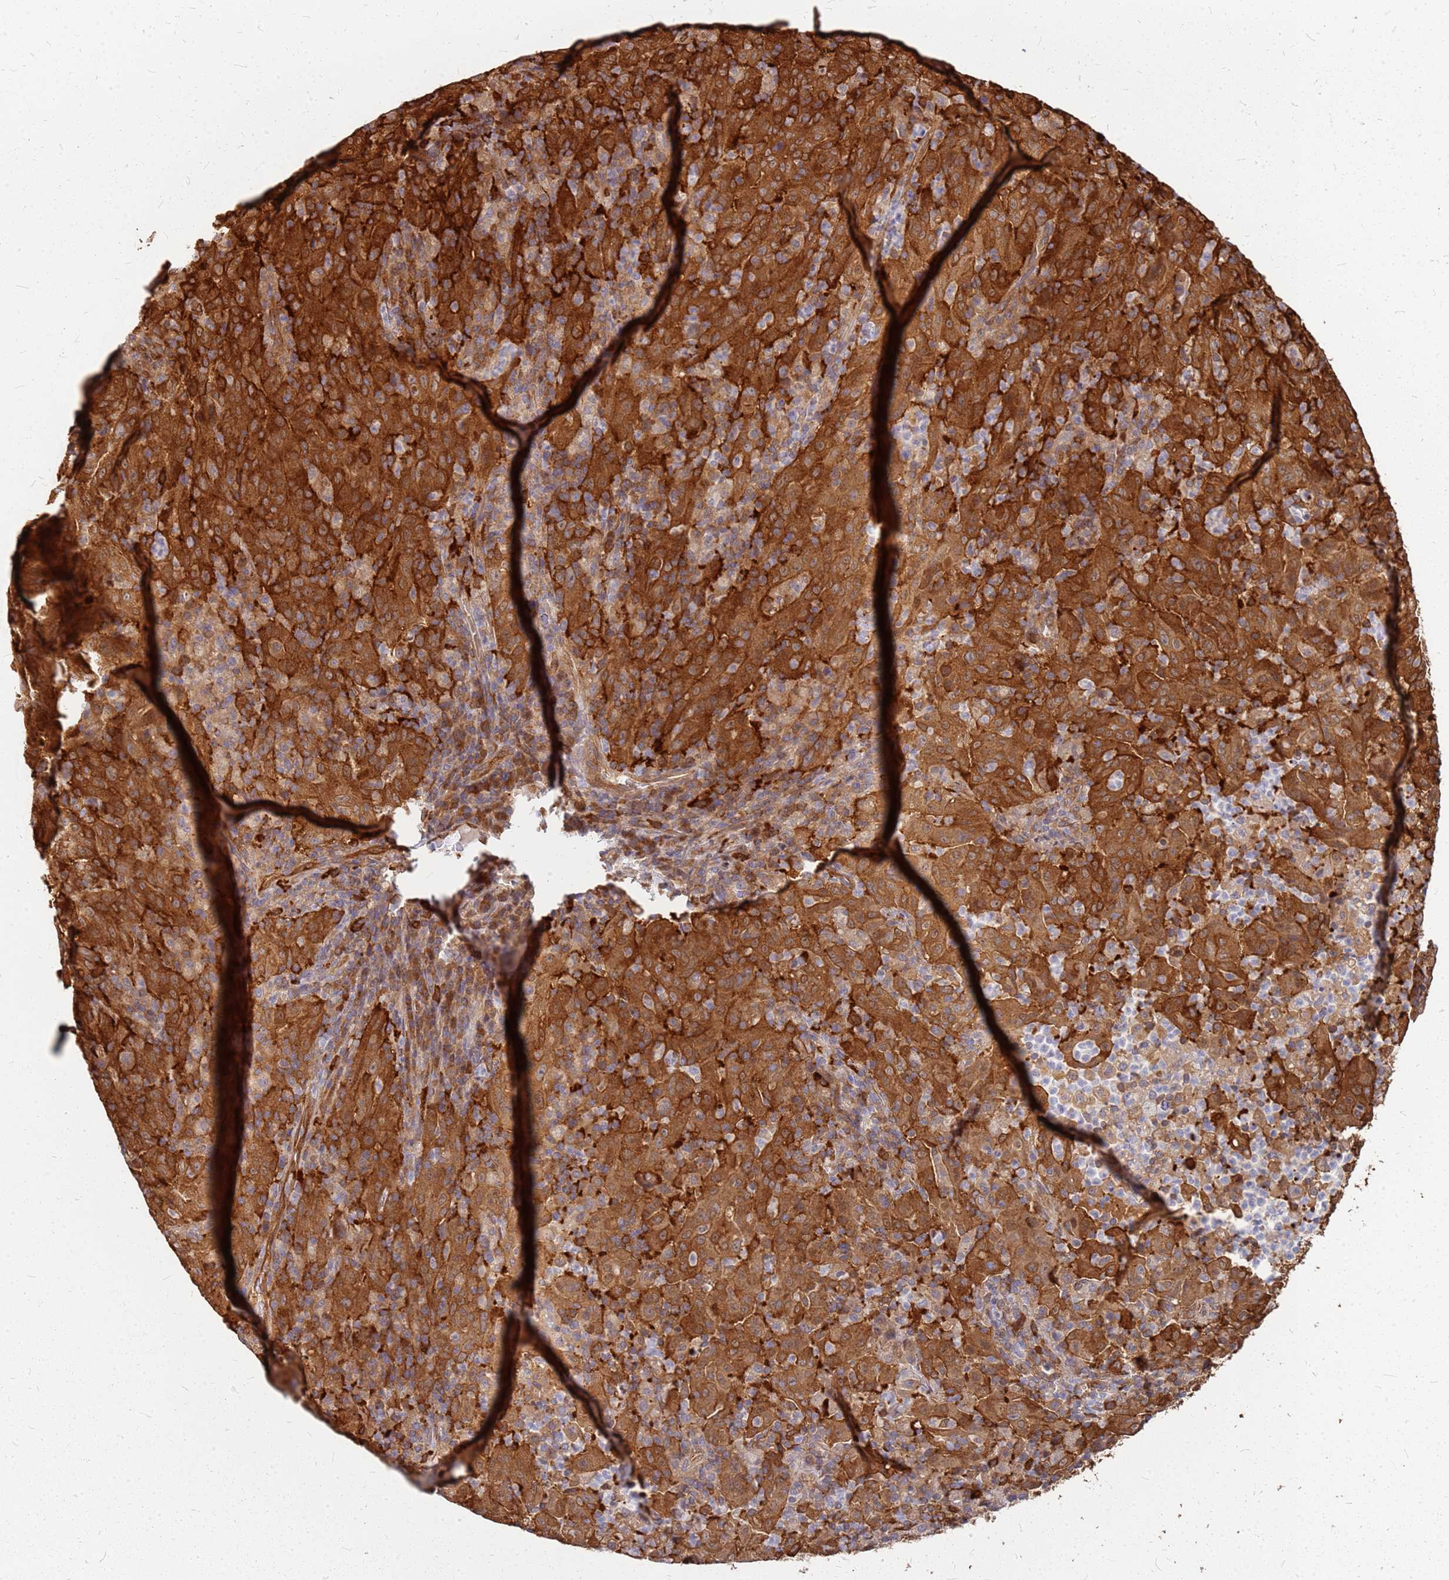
{"staining": {"intensity": "strong", "quantity": ">75%", "location": "cytoplasmic/membranous"}, "tissue": "pancreatic cancer", "cell_type": "Tumor cells", "image_type": "cancer", "snomed": [{"axis": "morphology", "description": "Adenocarcinoma, NOS"}, {"axis": "topography", "description": "Pancreas"}], "caption": "Immunohistochemical staining of pancreatic adenocarcinoma shows high levels of strong cytoplasmic/membranous positivity in about >75% of tumor cells.", "gene": "HDX", "patient": {"sex": "male", "age": 63}}